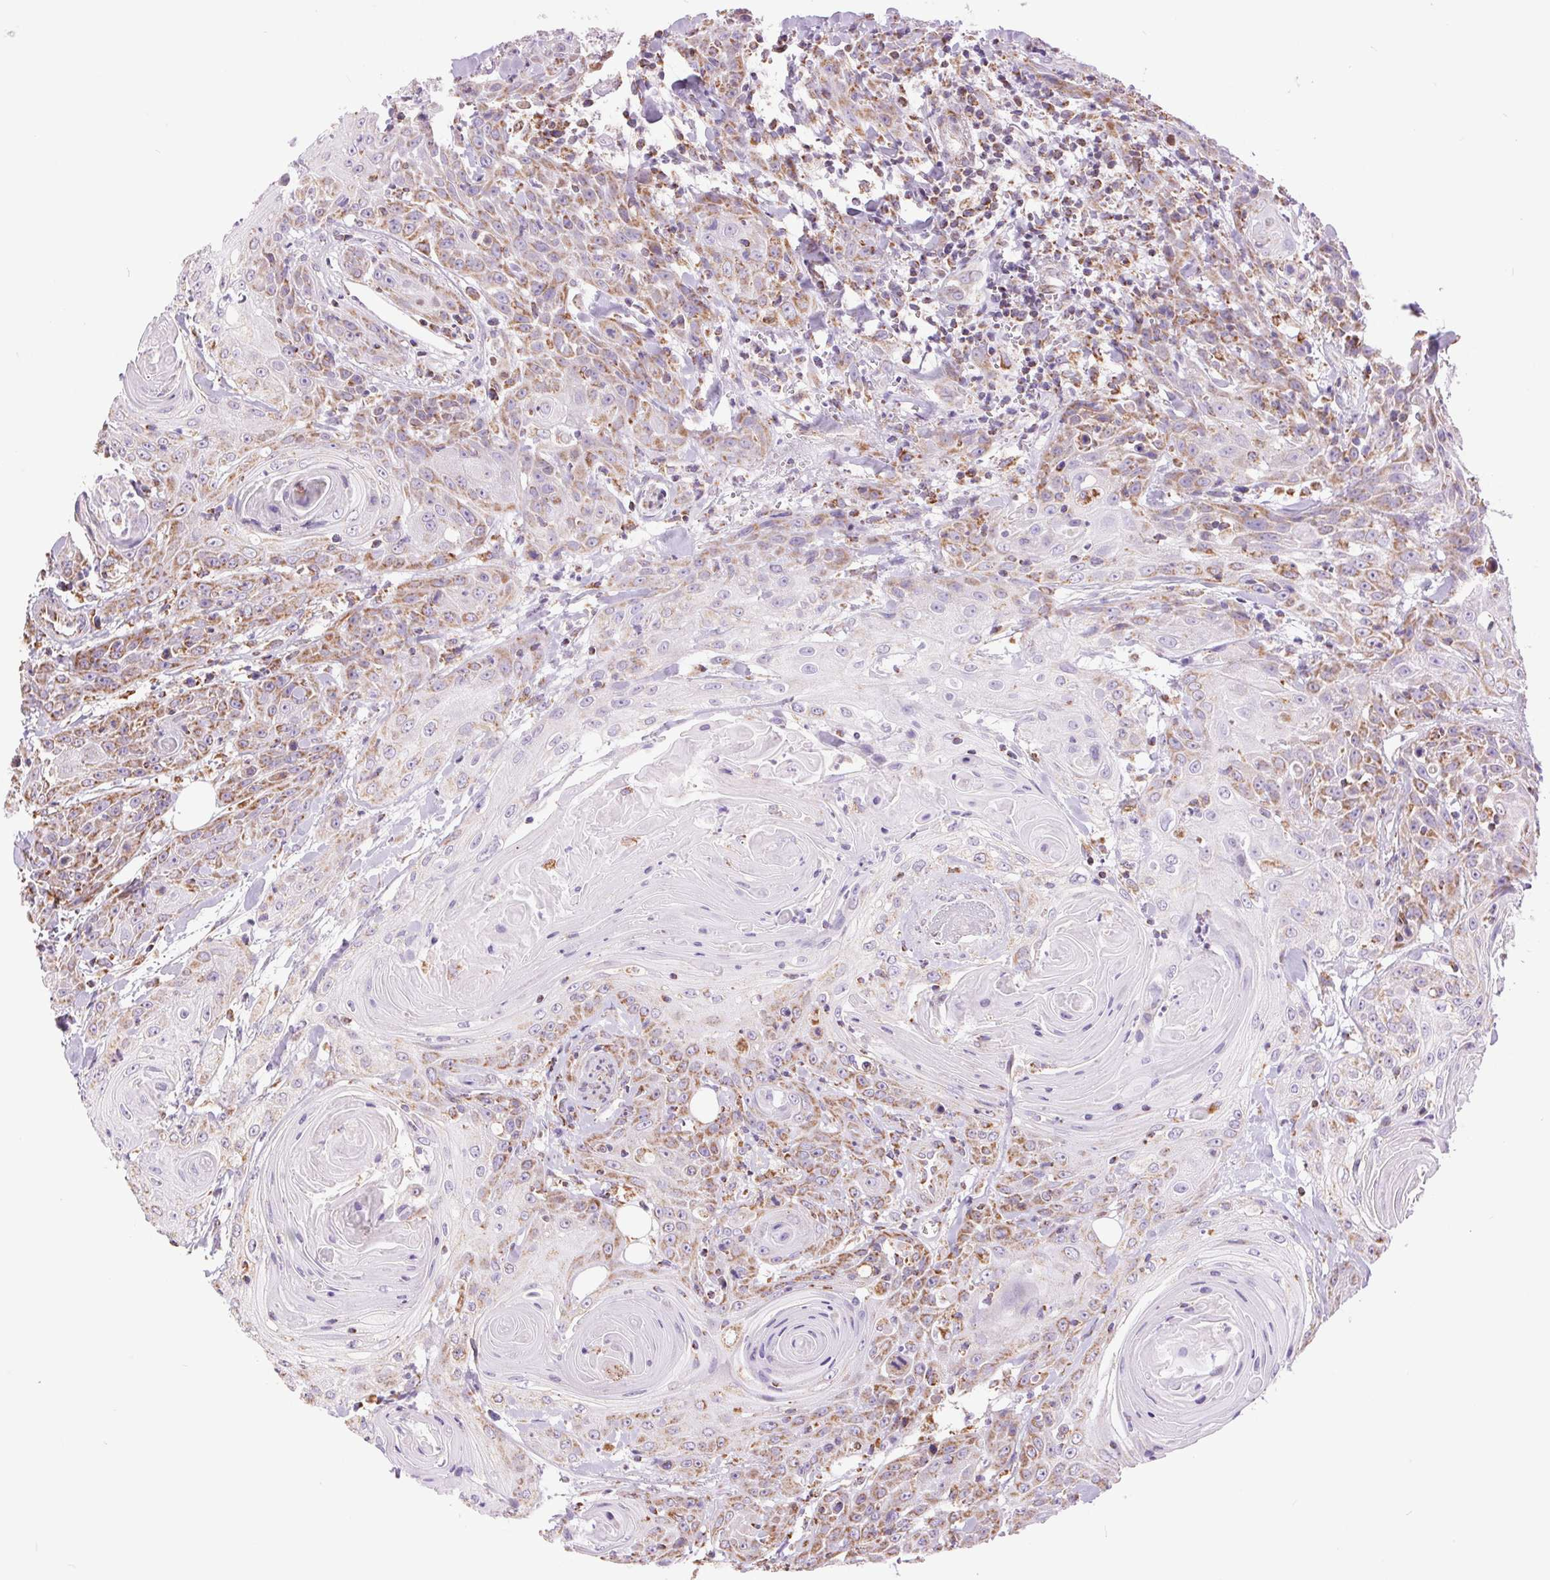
{"staining": {"intensity": "moderate", "quantity": "<25%", "location": "cytoplasmic/membranous"}, "tissue": "head and neck cancer", "cell_type": "Tumor cells", "image_type": "cancer", "snomed": [{"axis": "morphology", "description": "Squamous cell carcinoma, NOS"}, {"axis": "topography", "description": "Head-Neck"}], "caption": "Head and neck cancer stained with immunohistochemistry reveals moderate cytoplasmic/membranous expression in approximately <25% of tumor cells.", "gene": "ATP5PB", "patient": {"sex": "female", "age": 84}}